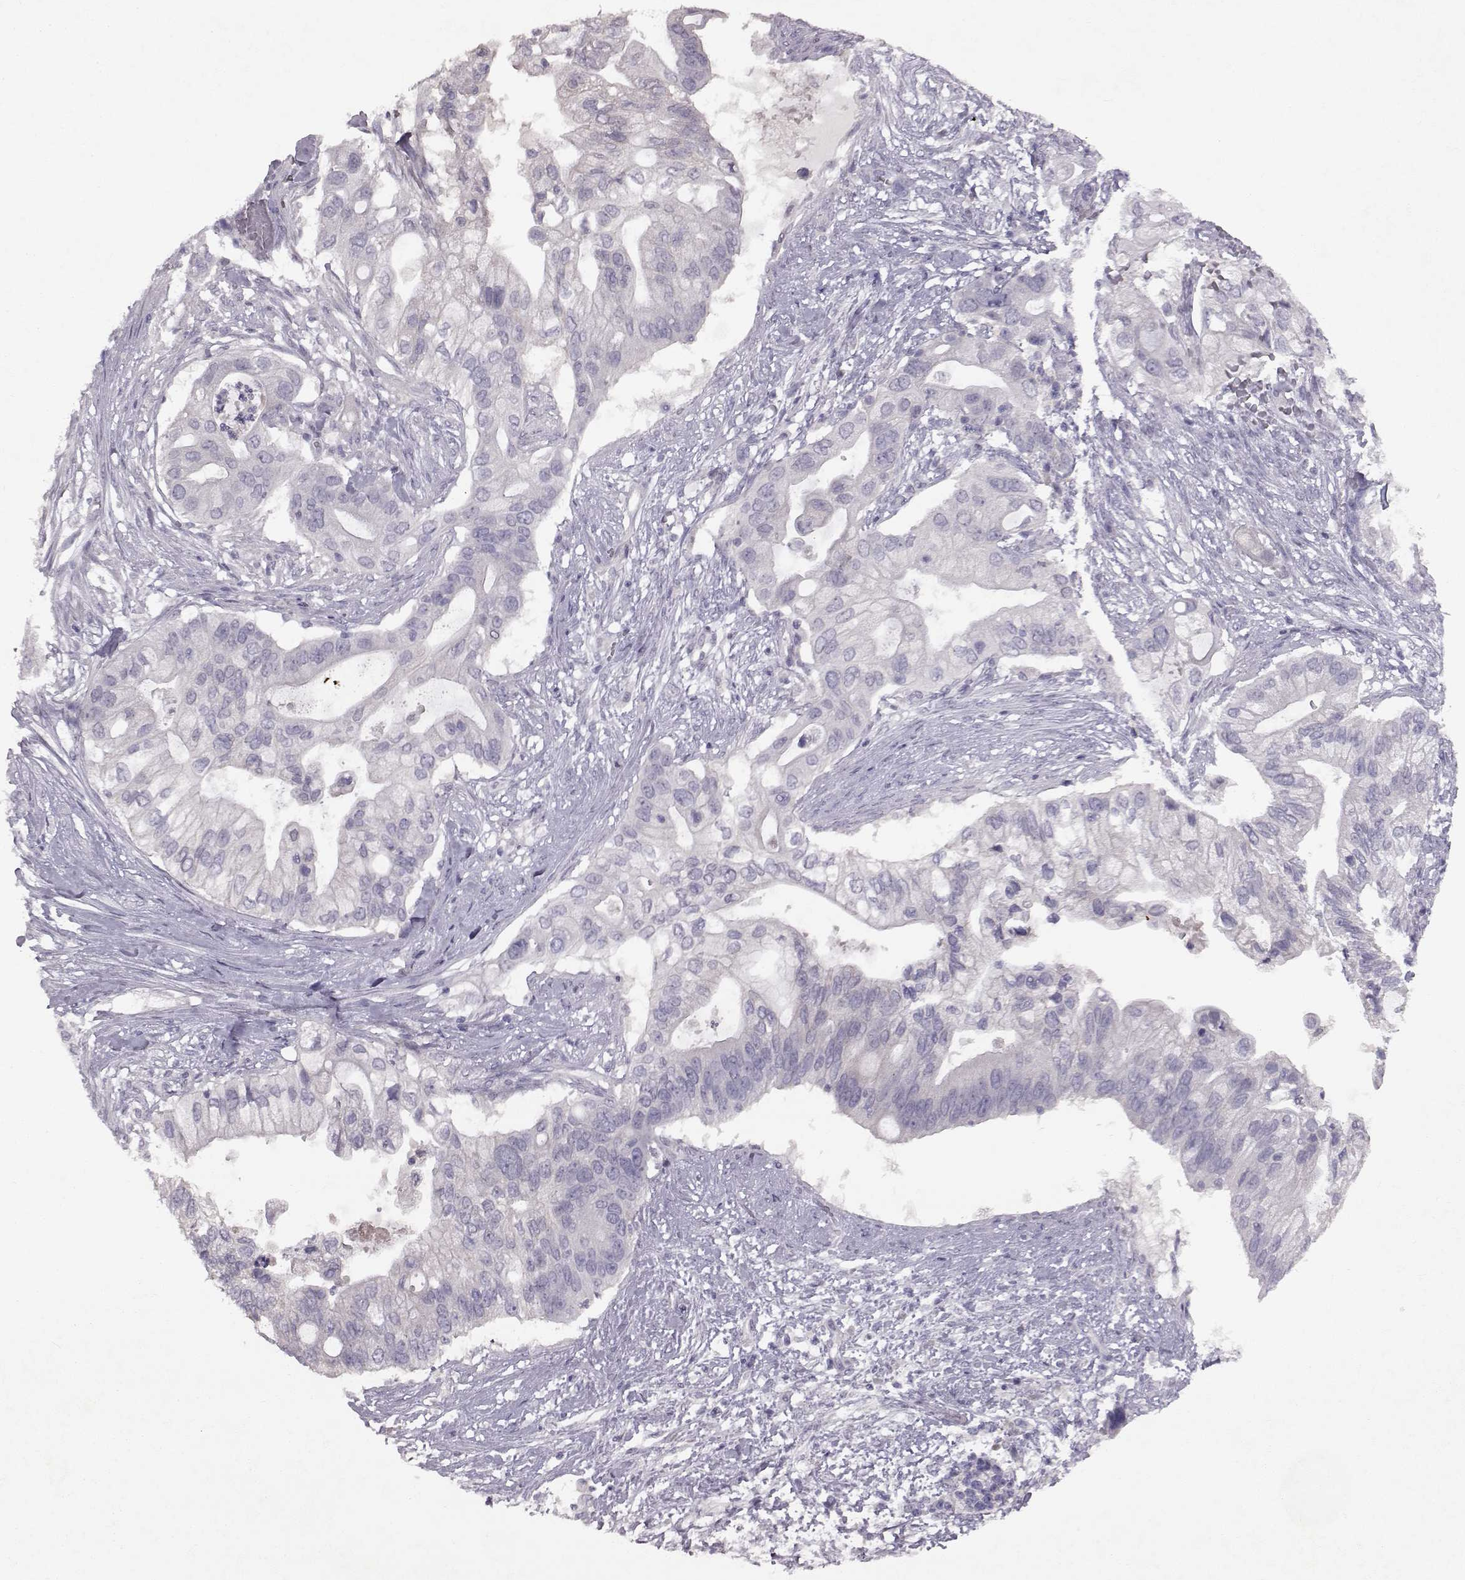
{"staining": {"intensity": "negative", "quantity": "none", "location": "none"}, "tissue": "pancreatic cancer", "cell_type": "Tumor cells", "image_type": "cancer", "snomed": [{"axis": "morphology", "description": "Adenocarcinoma, NOS"}, {"axis": "topography", "description": "Pancreas"}], "caption": "This is a photomicrograph of immunohistochemistry (IHC) staining of pancreatic cancer (adenocarcinoma), which shows no expression in tumor cells.", "gene": "SPAG17", "patient": {"sex": "female", "age": 72}}